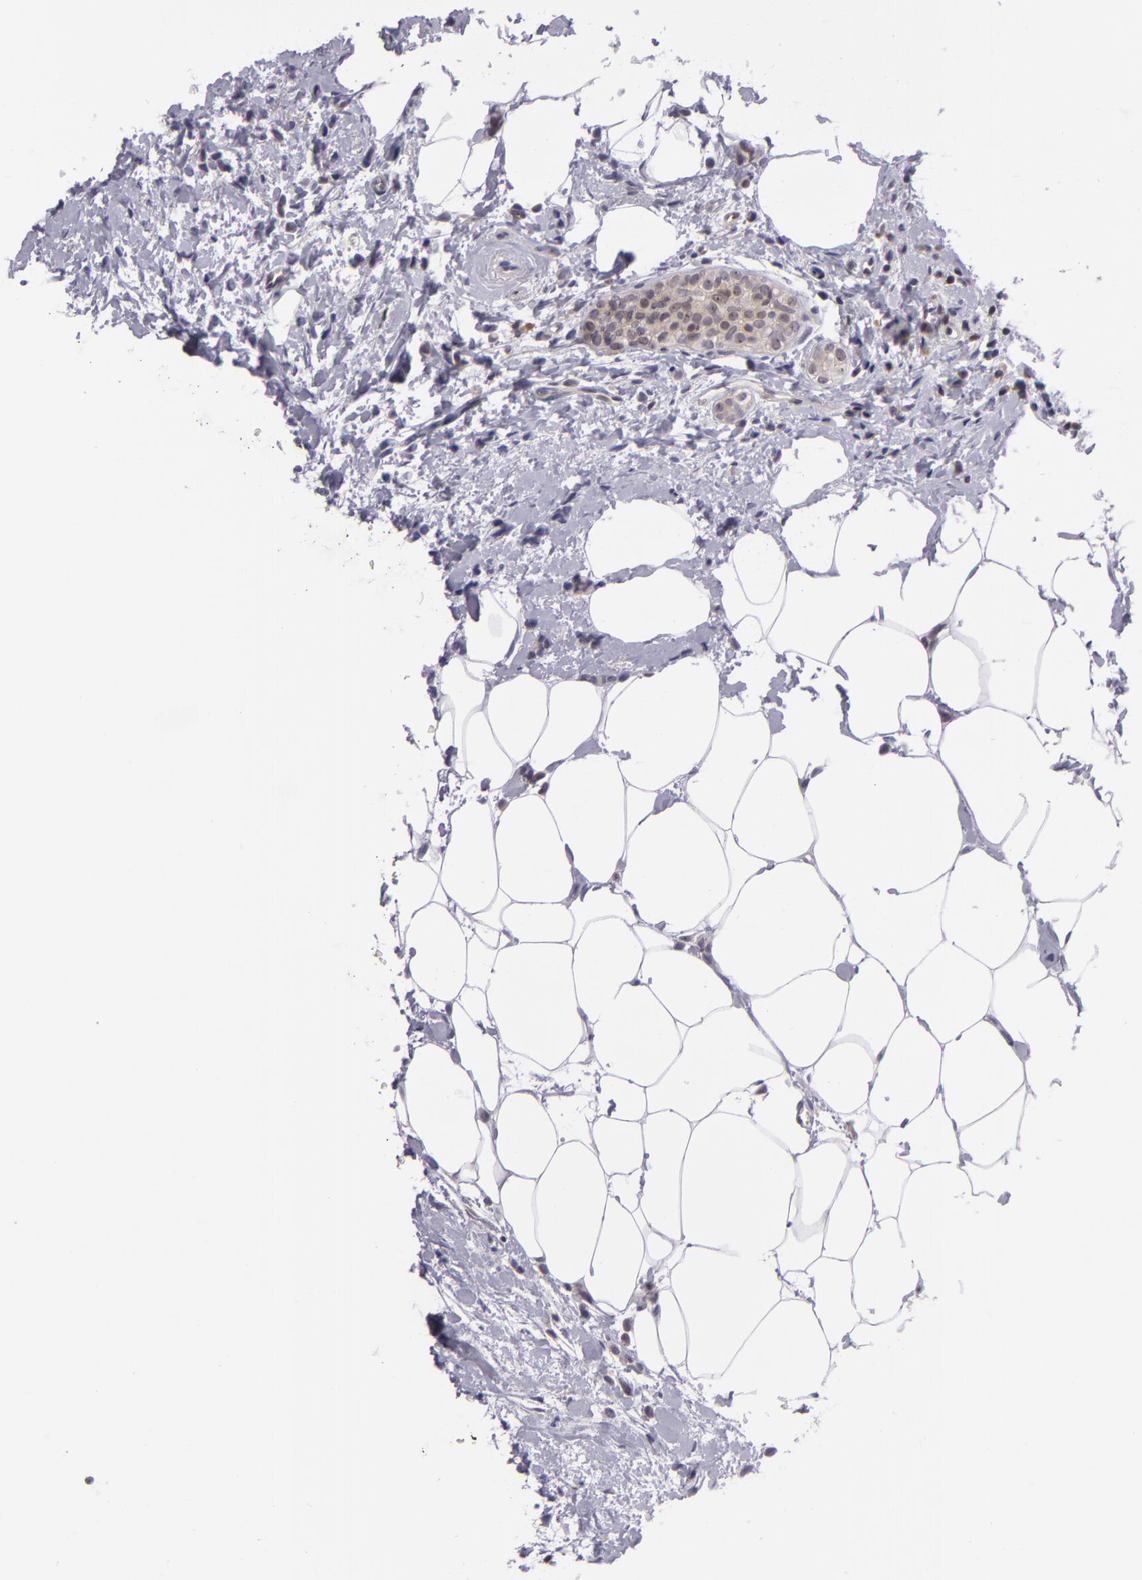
{"staining": {"intensity": "weak", "quantity": ">75%", "location": "cytoplasmic/membranous"}, "tissue": "breast cancer", "cell_type": "Tumor cells", "image_type": "cancer", "snomed": [{"axis": "morphology", "description": "Lobular carcinoma"}, {"axis": "topography", "description": "Breast"}], "caption": "Tumor cells reveal weak cytoplasmic/membranous staining in about >75% of cells in breast cancer (lobular carcinoma). Nuclei are stained in blue.", "gene": "BCL10", "patient": {"sex": "female", "age": 56}}